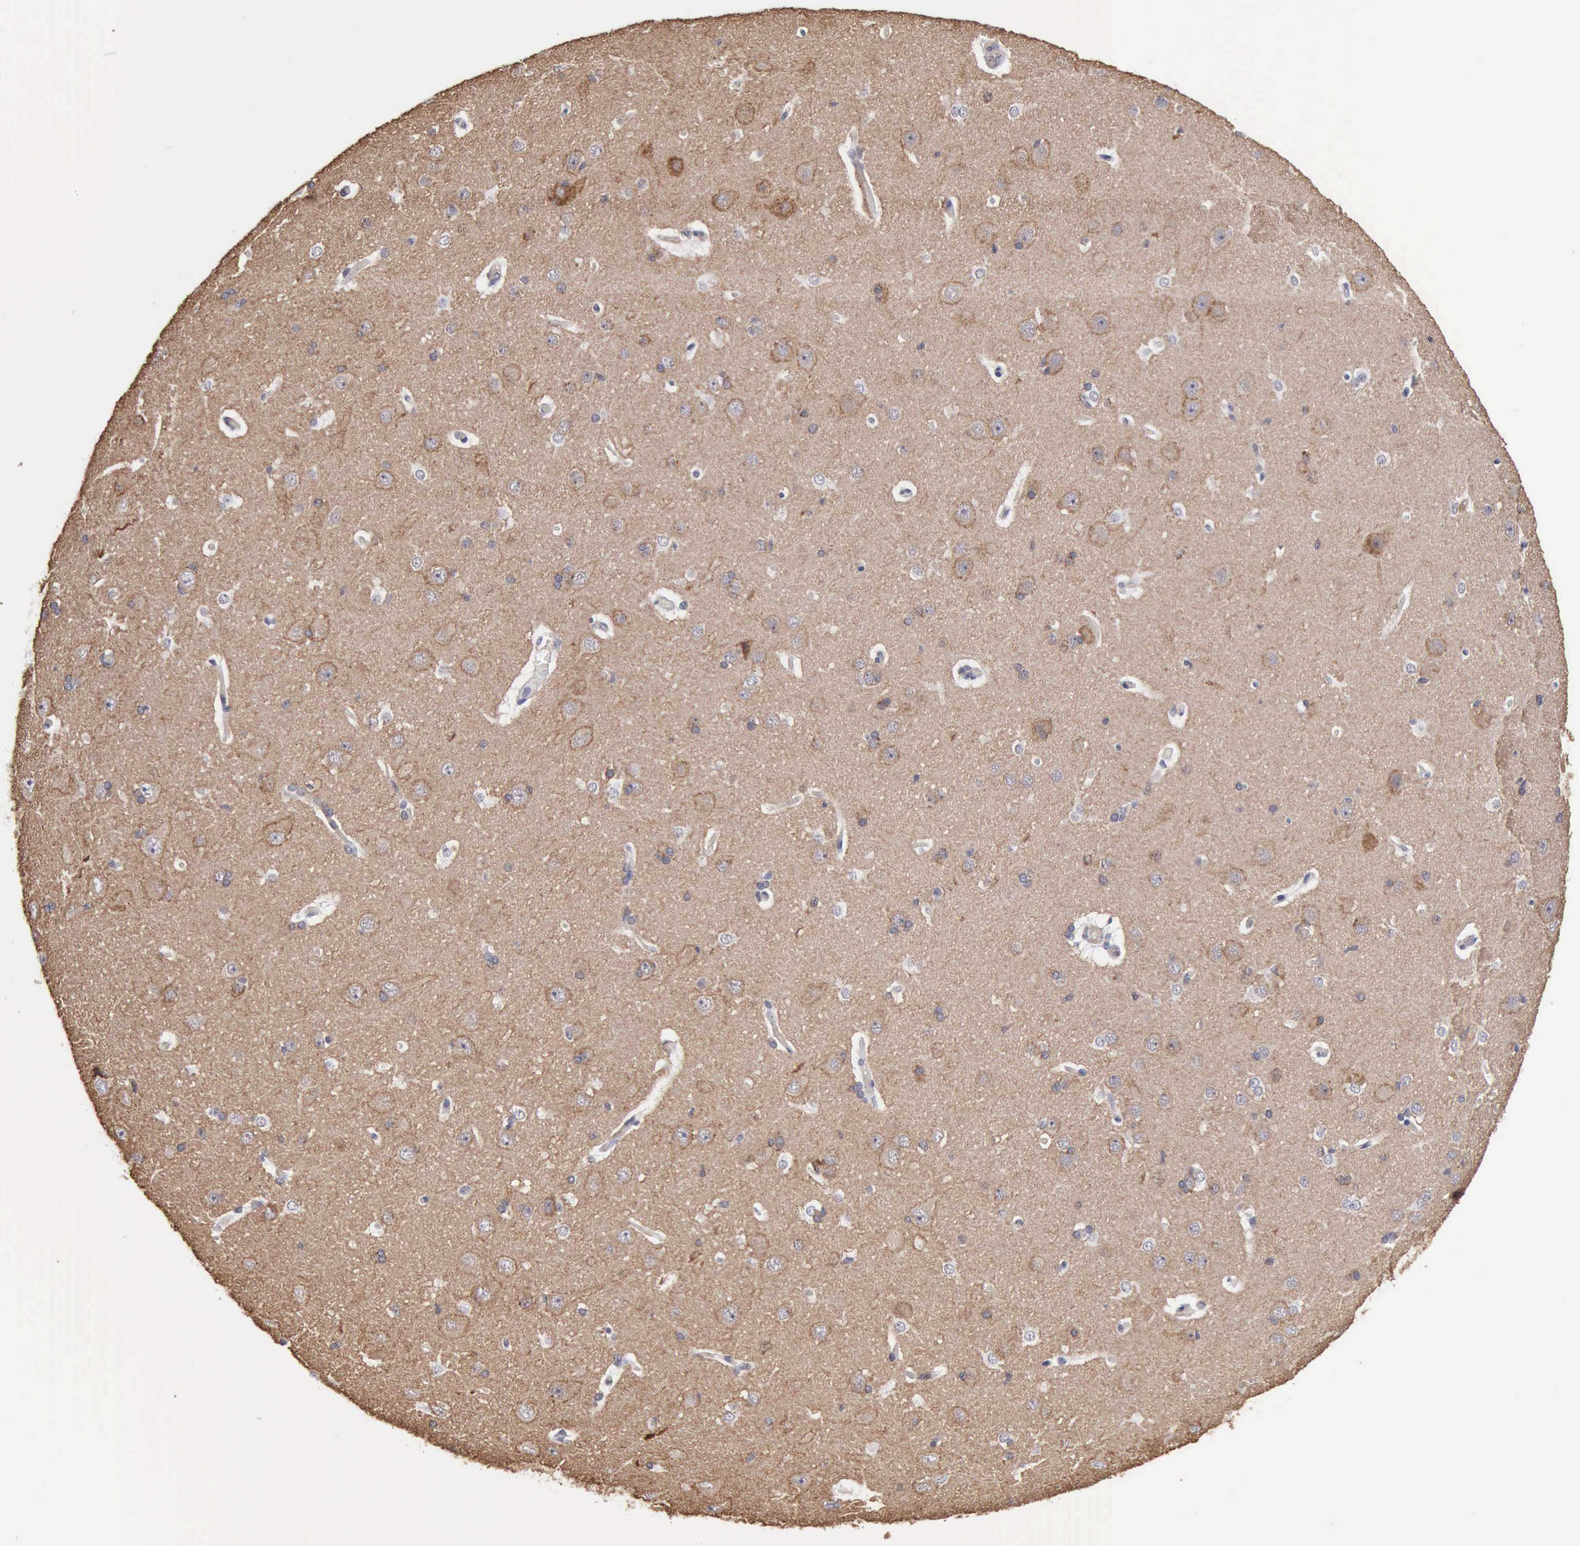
{"staining": {"intensity": "negative", "quantity": "none", "location": "none"}, "tissue": "cerebral cortex", "cell_type": "Endothelial cells", "image_type": "normal", "snomed": [{"axis": "morphology", "description": "Normal tissue, NOS"}, {"axis": "topography", "description": "Cerebral cortex"}], "caption": "IHC image of unremarkable cerebral cortex stained for a protein (brown), which exhibits no staining in endothelial cells.", "gene": "GPR101", "patient": {"sex": "female", "age": 45}}